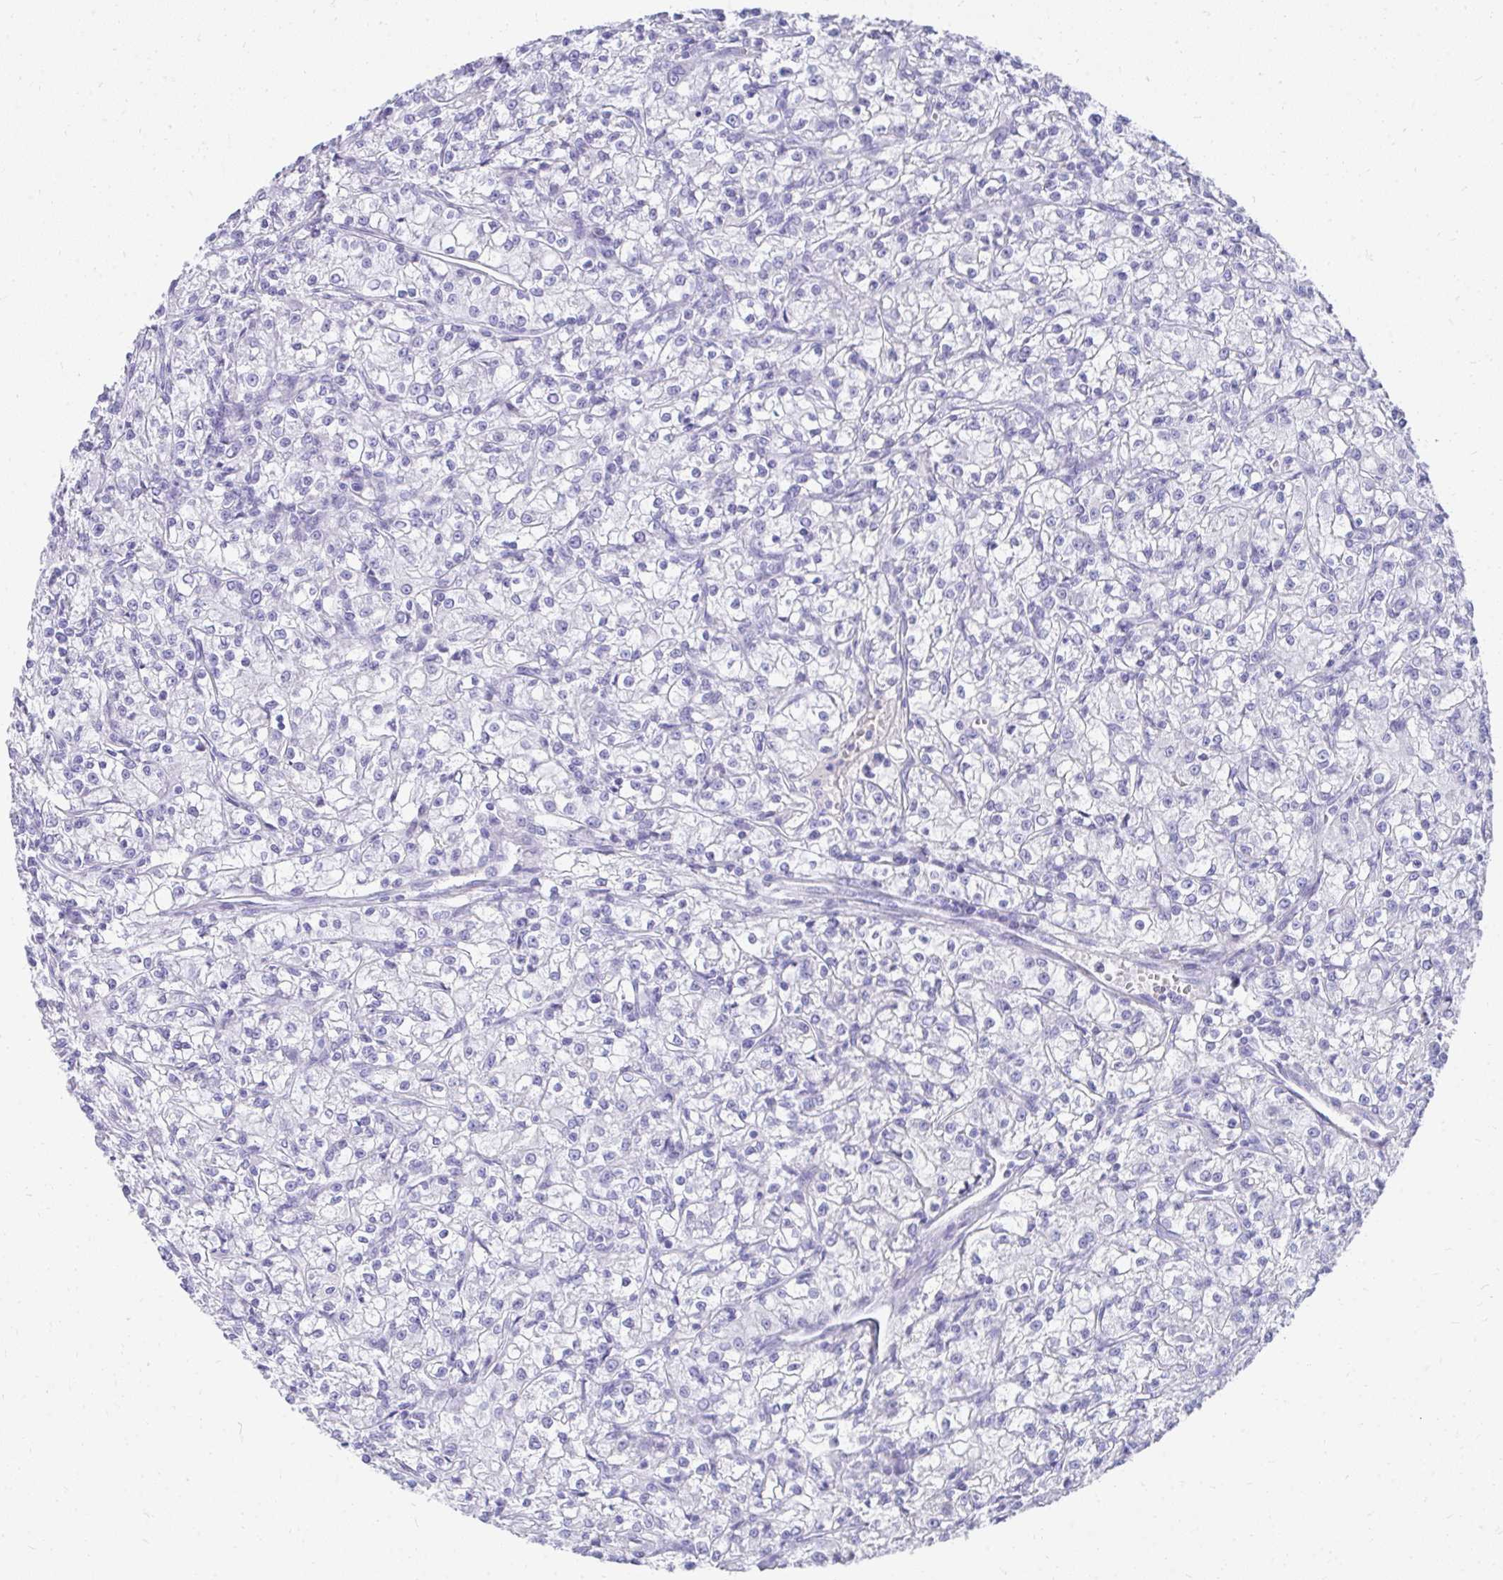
{"staining": {"intensity": "negative", "quantity": "none", "location": "none"}, "tissue": "renal cancer", "cell_type": "Tumor cells", "image_type": "cancer", "snomed": [{"axis": "morphology", "description": "Adenocarcinoma, NOS"}, {"axis": "topography", "description": "Kidney"}], "caption": "A high-resolution image shows immunohistochemistry (IHC) staining of renal cancer (adenocarcinoma), which shows no significant staining in tumor cells. The staining is performed using DAB (3,3'-diaminobenzidine) brown chromogen with nuclei counter-stained in using hematoxylin.", "gene": "TNNT1", "patient": {"sex": "female", "age": 59}}